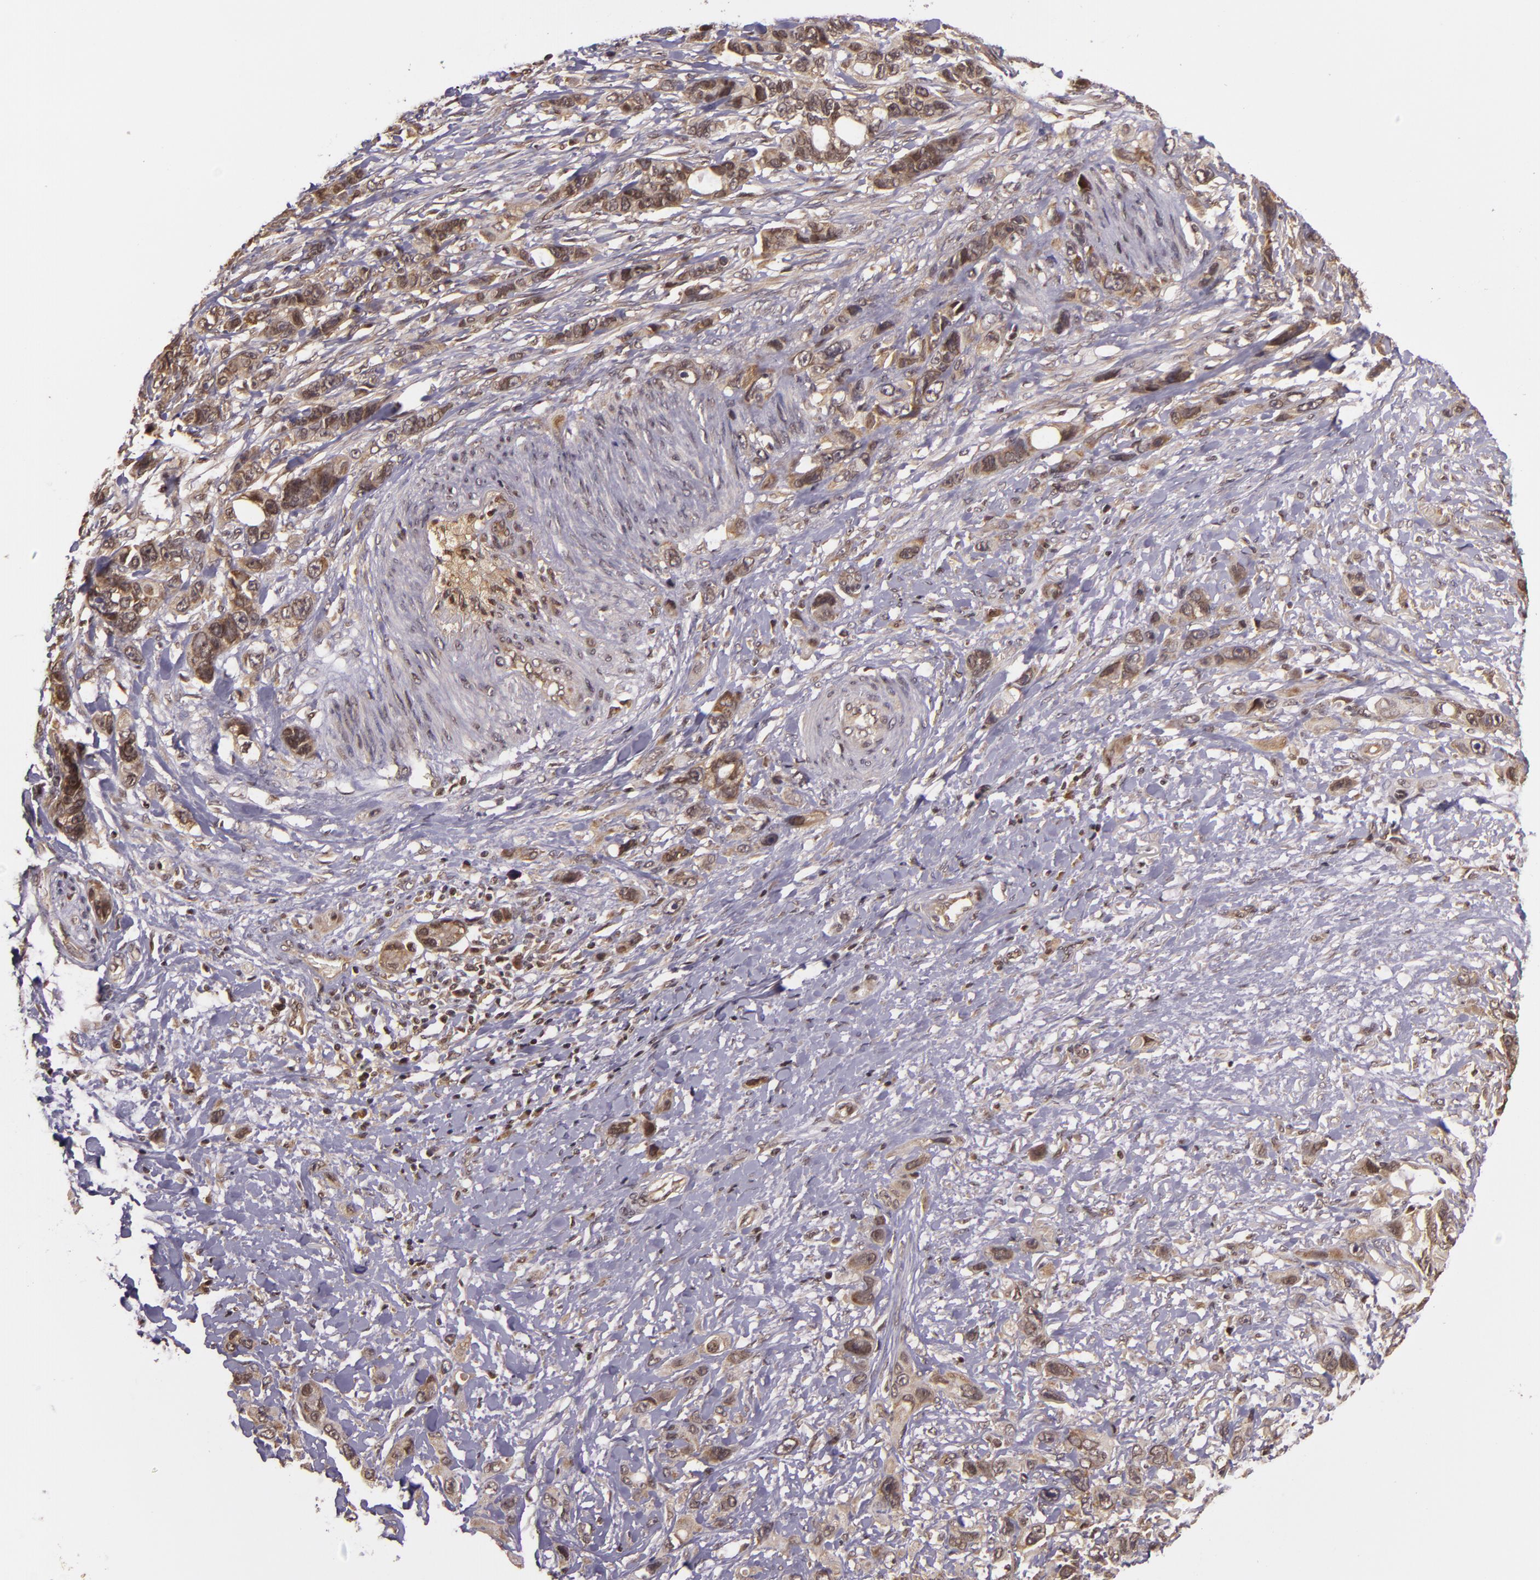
{"staining": {"intensity": "weak", "quantity": "25%-75%", "location": "cytoplasmic/membranous,nuclear"}, "tissue": "stomach cancer", "cell_type": "Tumor cells", "image_type": "cancer", "snomed": [{"axis": "morphology", "description": "Adenocarcinoma, NOS"}, {"axis": "topography", "description": "Stomach, upper"}], "caption": "A high-resolution histopathology image shows immunohistochemistry staining of stomach cancer (adenocarcinoma), which demonstrates weak cytoplasmic/membranous and nuclear staining in approximately 25%-75% of tumor cells.", "gene": "TXNRD2", "patient": {"sex": "male", "age": 47}}